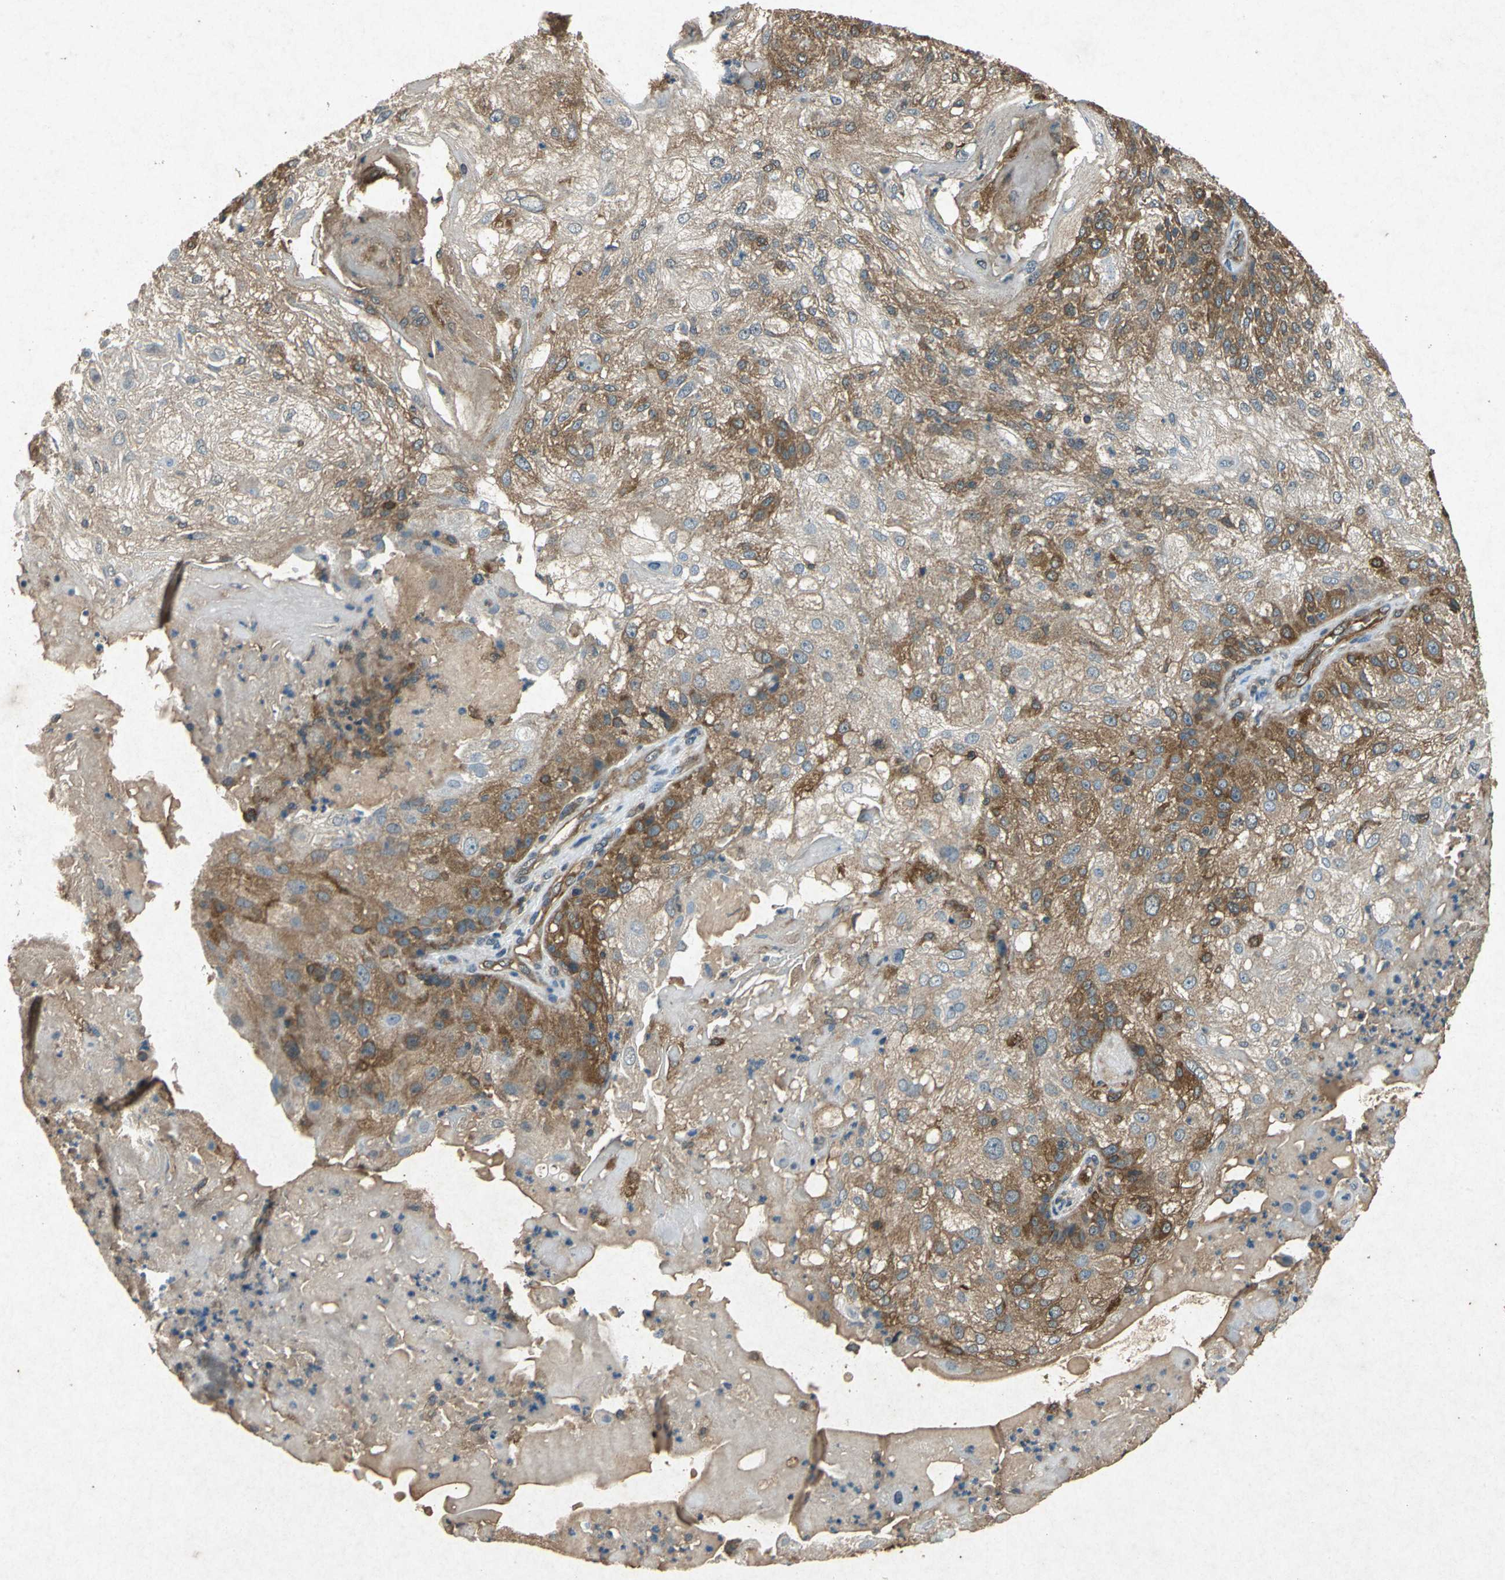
{"staining": {"intensity": "moderate", "quantity": ">75%", "location": "cytoplasmic/membranous"}, "tissue": "skin cancer", "cell_type": "Tumor cells", "image_type": "cancer", "snomed": [{"axis": "morphology", "description": "Normal tissue, NOS"}, {"axis": "morphology", "description": "Squamous cell carcinoma, NOS"}, {"axis": "topography", "description": "Skin"}], "caption": "This photomicrograph exhibits immunohistochemistry (IHC) staining of squamous cell carcinoma (skin), with medium moderate cytoplasmic/membranous expression in approximately >75% of tumor cells.", "gene": "HSP90AB1", "patient": {"sex": "female", "age": 83}}